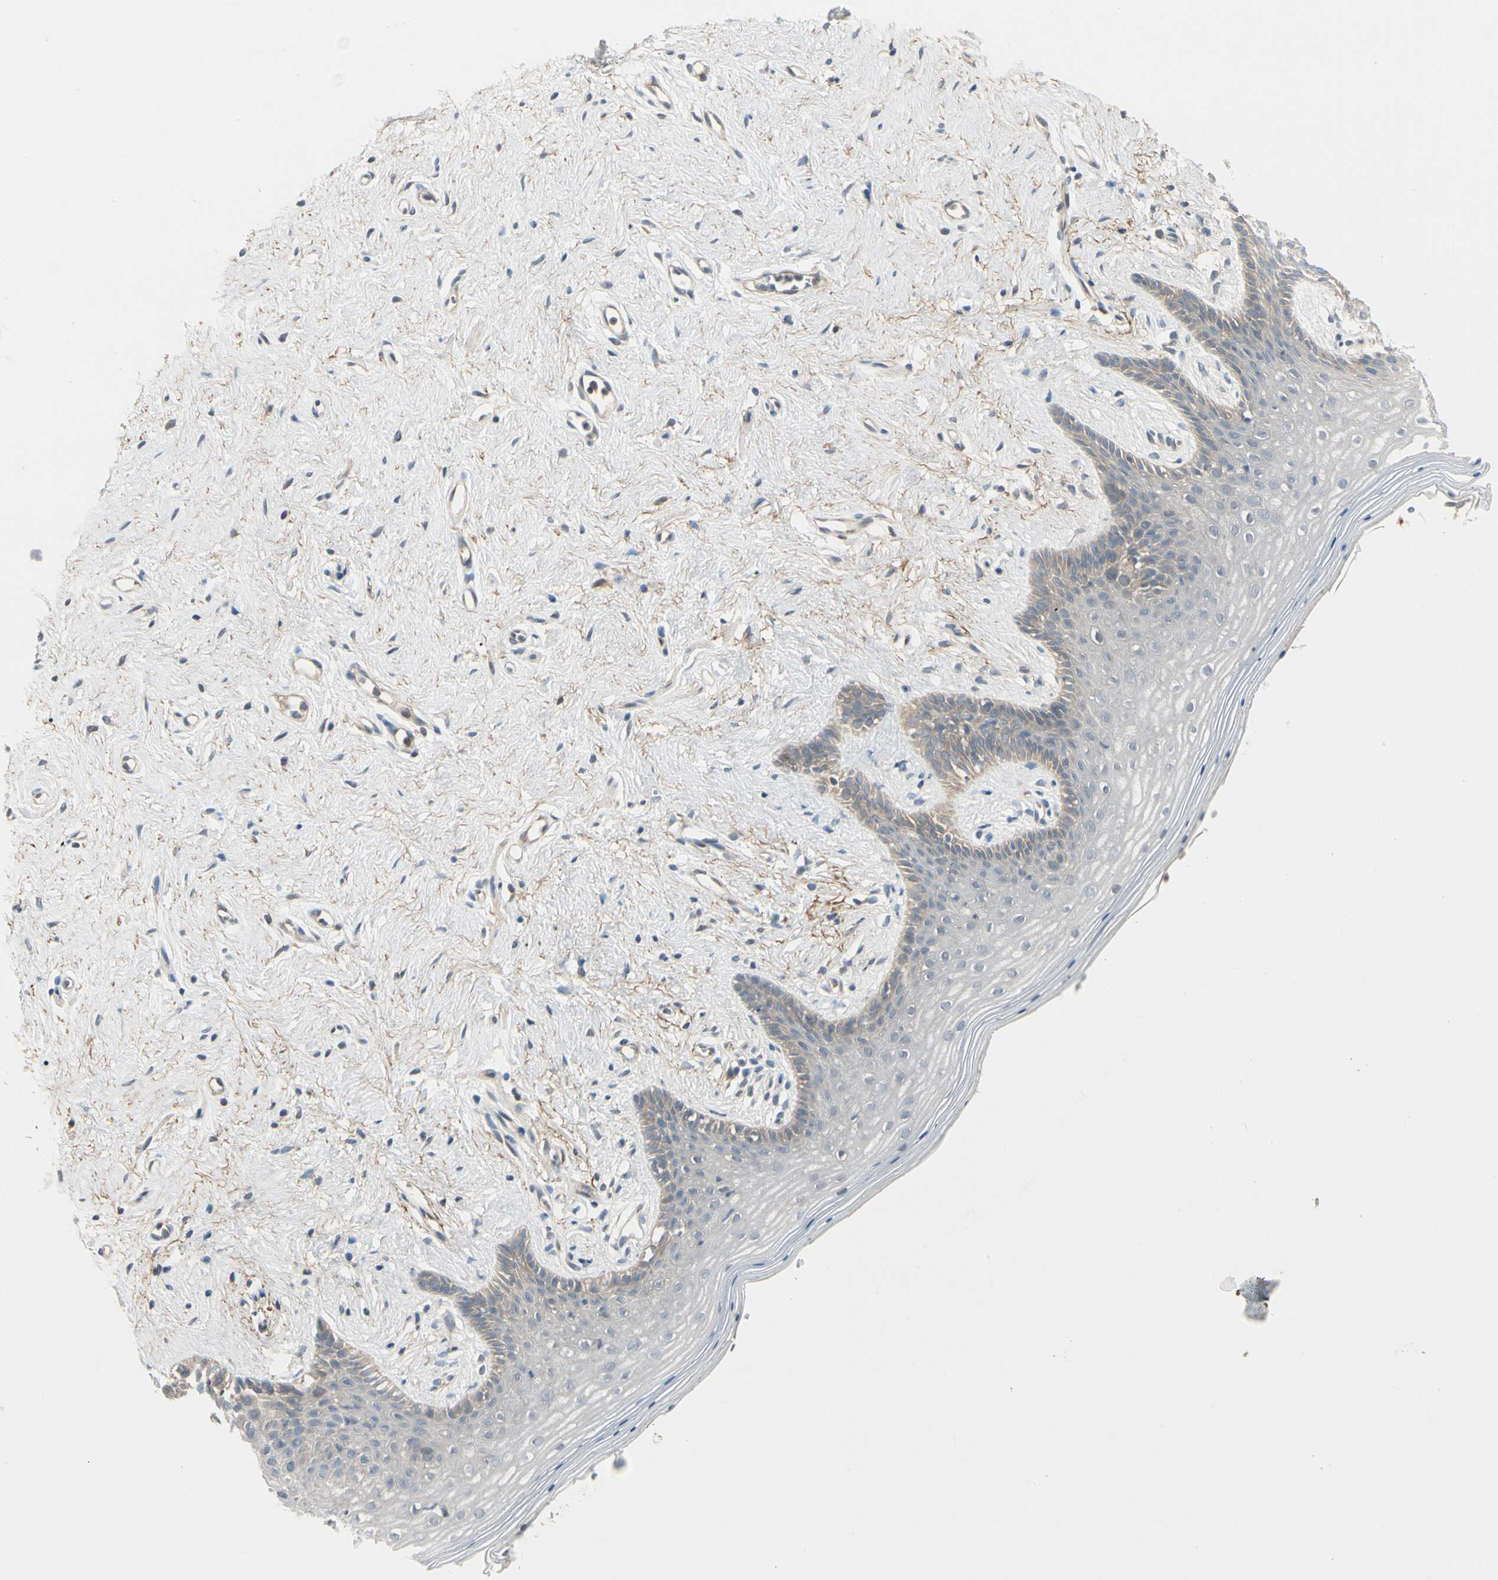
{"staining": {"intensity": "weak", "quantity": "25%-75%", "location": "cytoplasmic/membranous"}, "tissue": "vagina", "cell_type": "Squamous epithelial cells", "image_type": "normal", "snomed": [{"axis": "morphology", "description": "Normal tissue, NOS"}, {"axis": "topography", "description": "Vagina"}], "caption": "An IHC histopathology image of benign tissue is shown. Protein staining in brown highlights weak cytoplasmic/membranous positivity in vagina within squamous epithelial cells.", "gene": "F2R", "patient": {"sex": "female", "age": 44}}